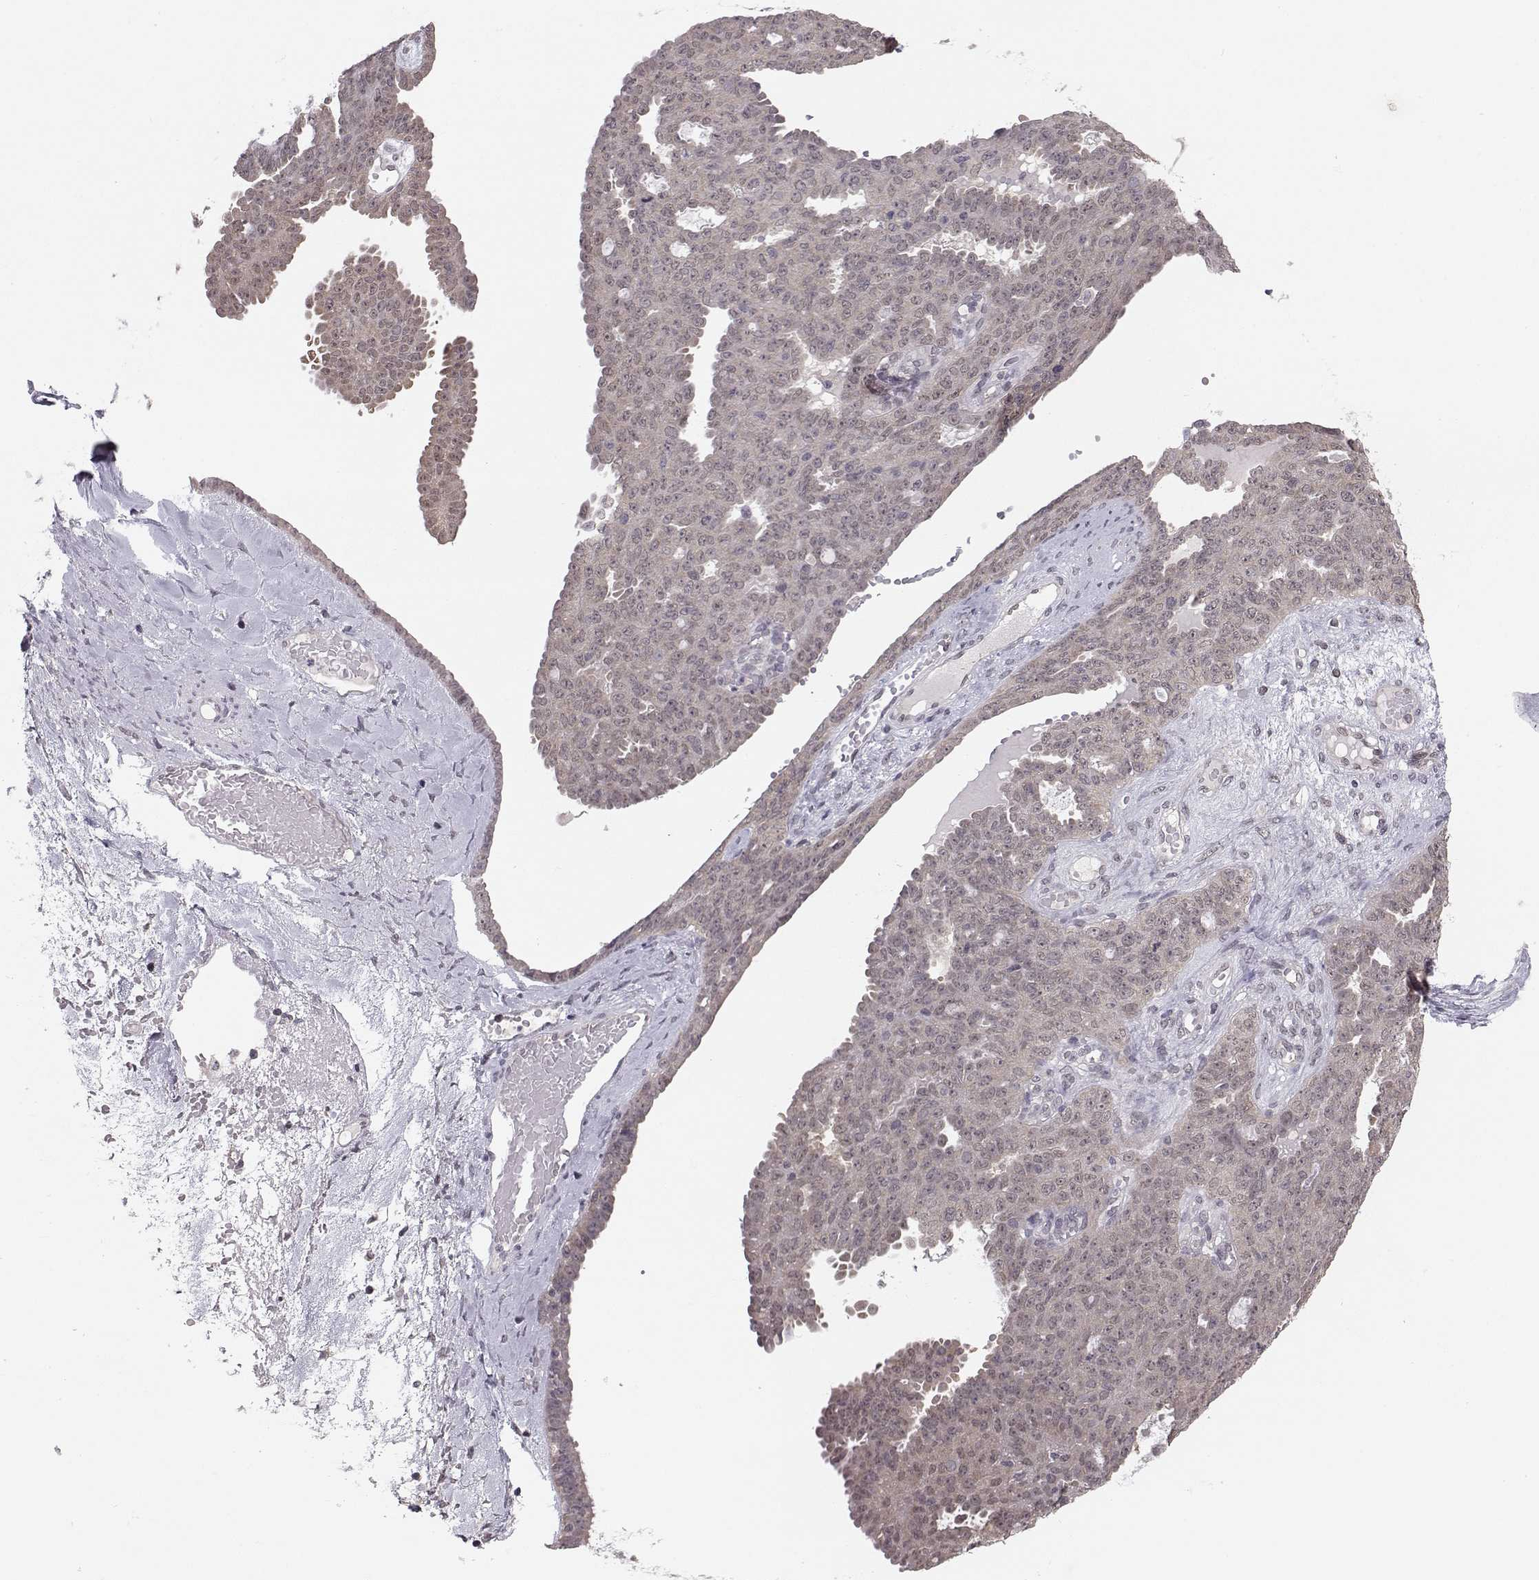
{"staining": {"intensity": "negative", "quantity": "none", "location": "none"}, "tissue": "ovarian cancer", "cell_type": "Tumor cells", "image_type": "cancer", "snomed": [{"axis": "morphology", "description": "Cystadenocarcinoma, serous, NOS"}, {"axis": "topography", "description": "Ovary"}], "caption": "Ovarian cancer was stained to show a protein in brown. There is no significant positivity in tumor cells. (DAB IHC visualized using brightfield microscopy, high magnification).", "gene": "KIF13B", "patient": {"sex": "female", "age": 71}}